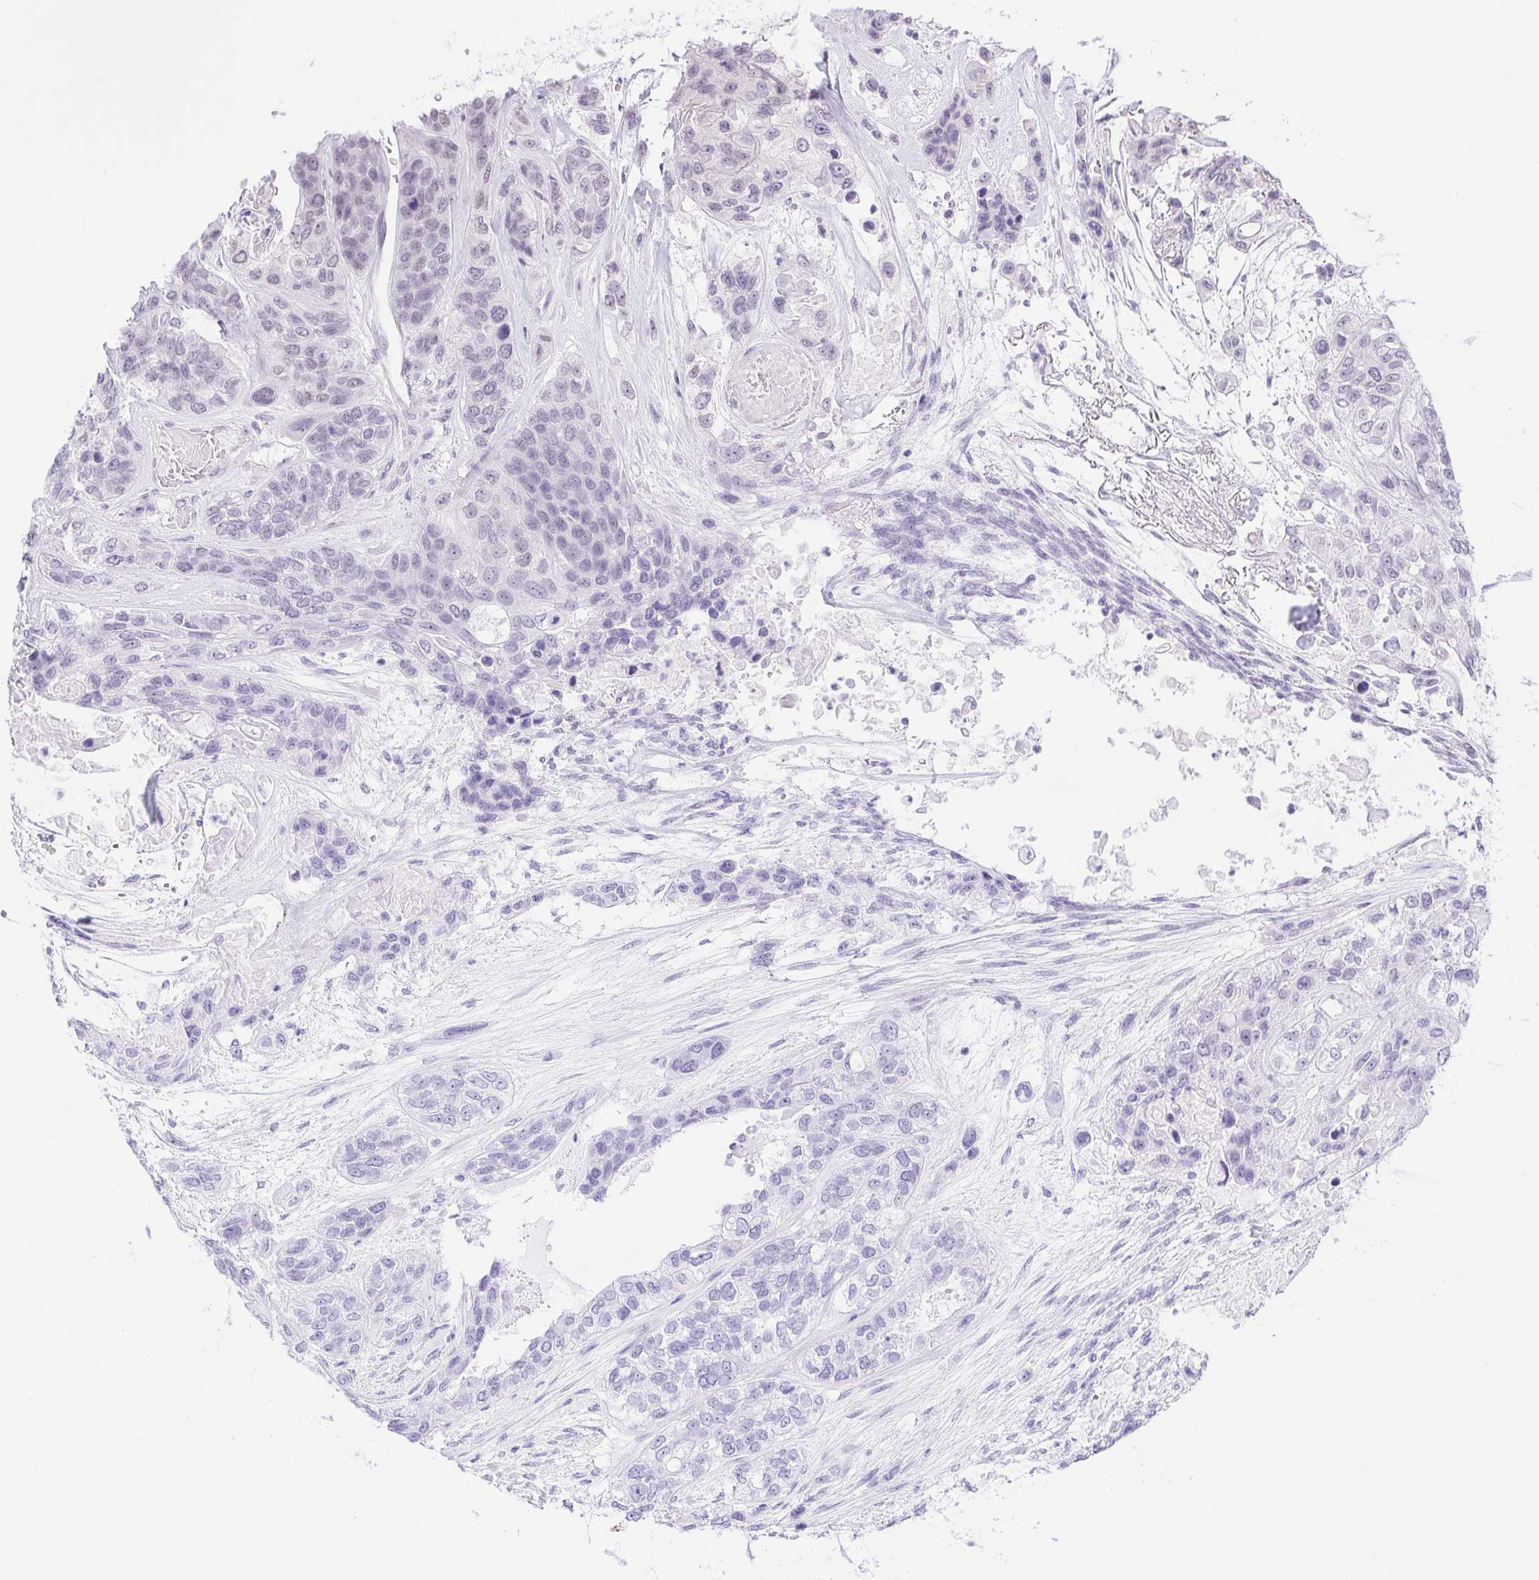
{"staining": {"intensity": "negative", "quantity": "none", "location": "none"}, "tissue": "lung cancer", "cell_type": "Tumor cells", "image_type": "cancer", "snomed": [{"axis": "morphology", "description": "Squamous cell carcinoma, NOS"}, {"axis": "topography", "description": "Lung"}], "caption": "This is a photomicrograph of immunohistochemistry staining of lung cancer (squamous cell carcinoma), which shows no expression in tumor cells.", "gene": "DDX17", "patient": {"sex": "female", "age": 70}}